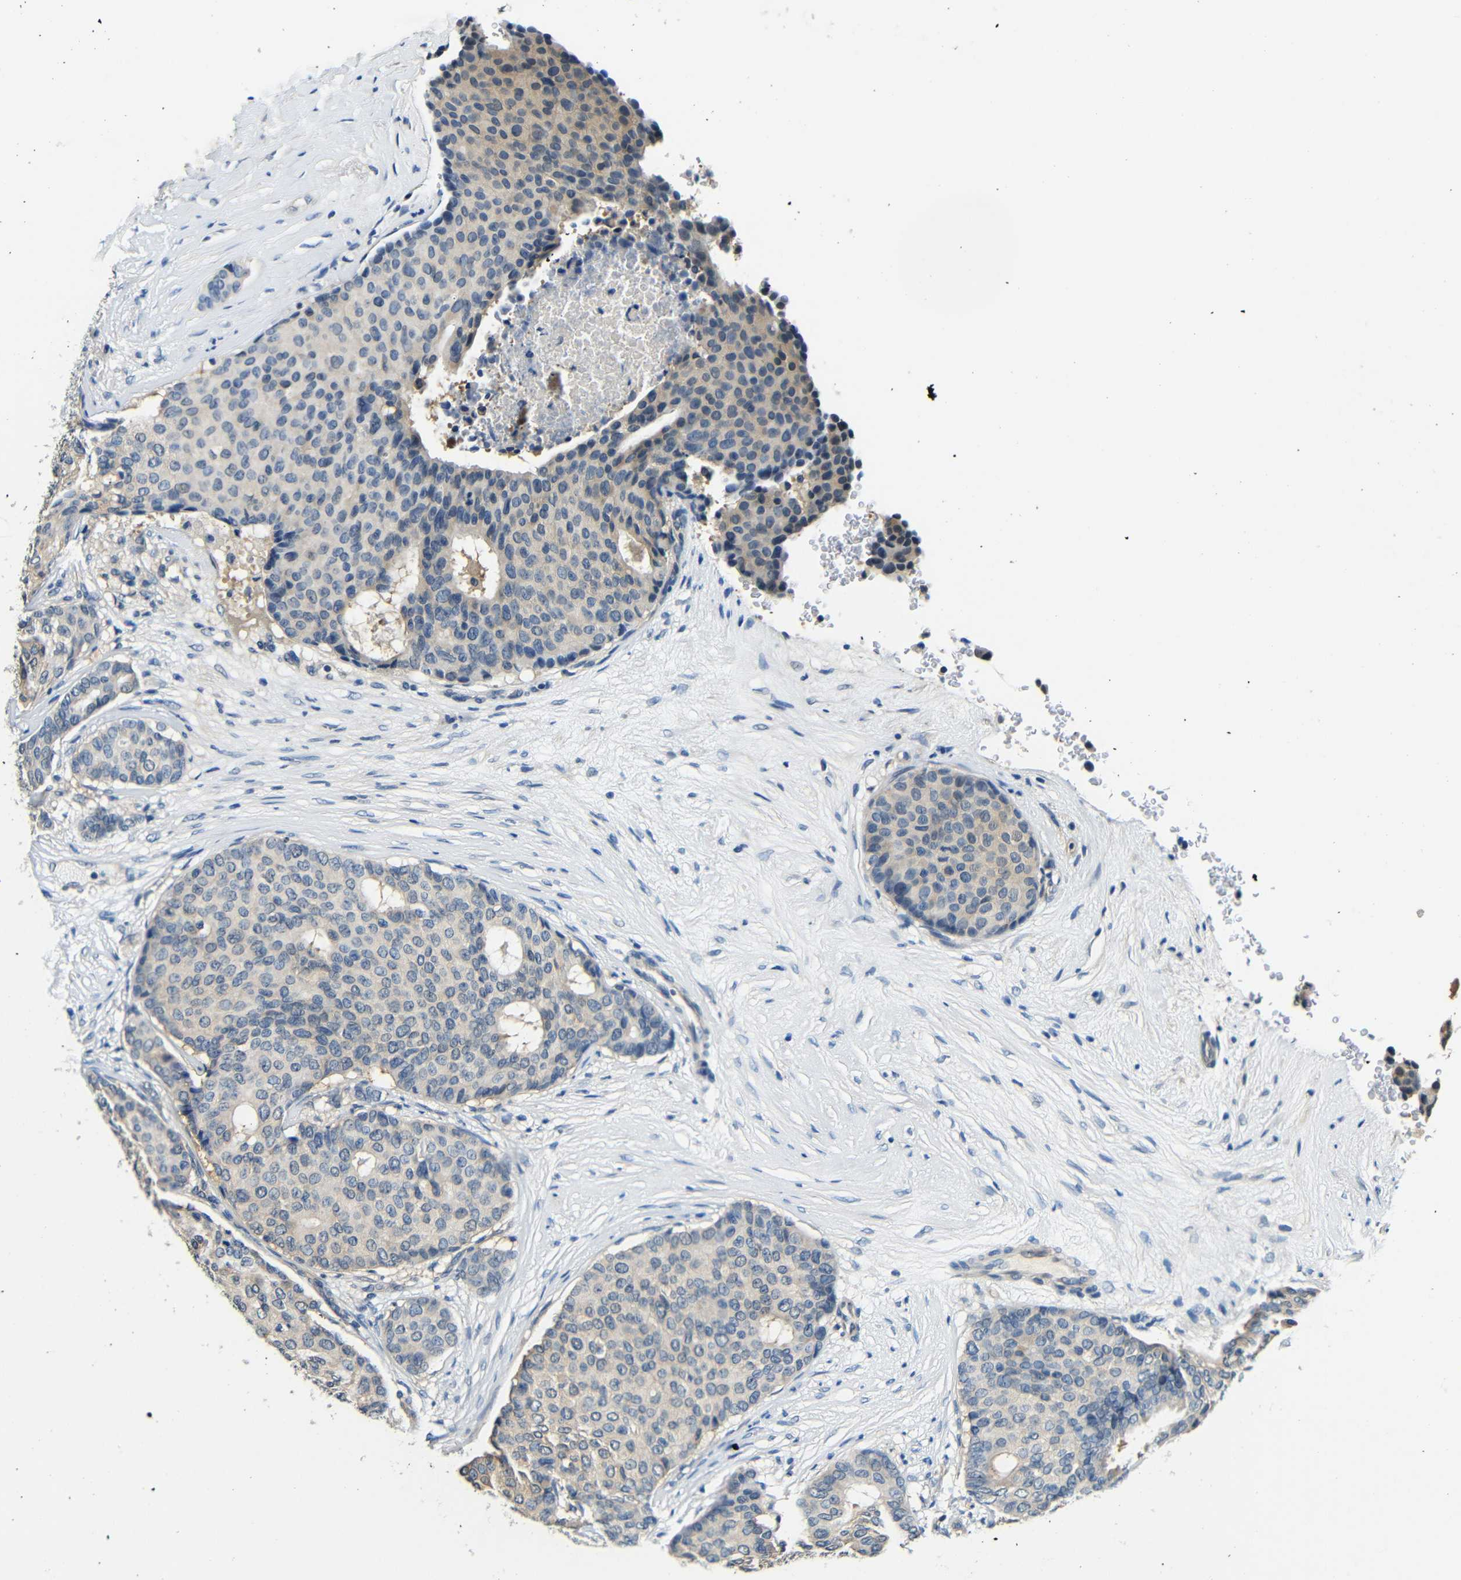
{"staining": {"intensity": "weak", "quantity": "25%-75%", "location": "cytoplasmic/membranous"}, "tissue": "breast cancer", "cell_type": "Tumor cells", "image_type": "cancer", "snomed": [{"axis": "morphology", "description": "Duct carcinoma"}, {"axis": "topography", "description": "Breast"}], "caption": "High-magnification brightfield microscopy of breast invasive ductal carcinoma stained with DAB (brown) and counterstained with hematoxylin (blue). tumor cells exhibit weak cytoplasmic/membranous positivity is seen in approximately25%-75% of cells. (DAB IHC, brown staining for protein, blue staining for nuclei).", "gene": "ADAP1", "patient": {"sex": "female", "age": 75}}